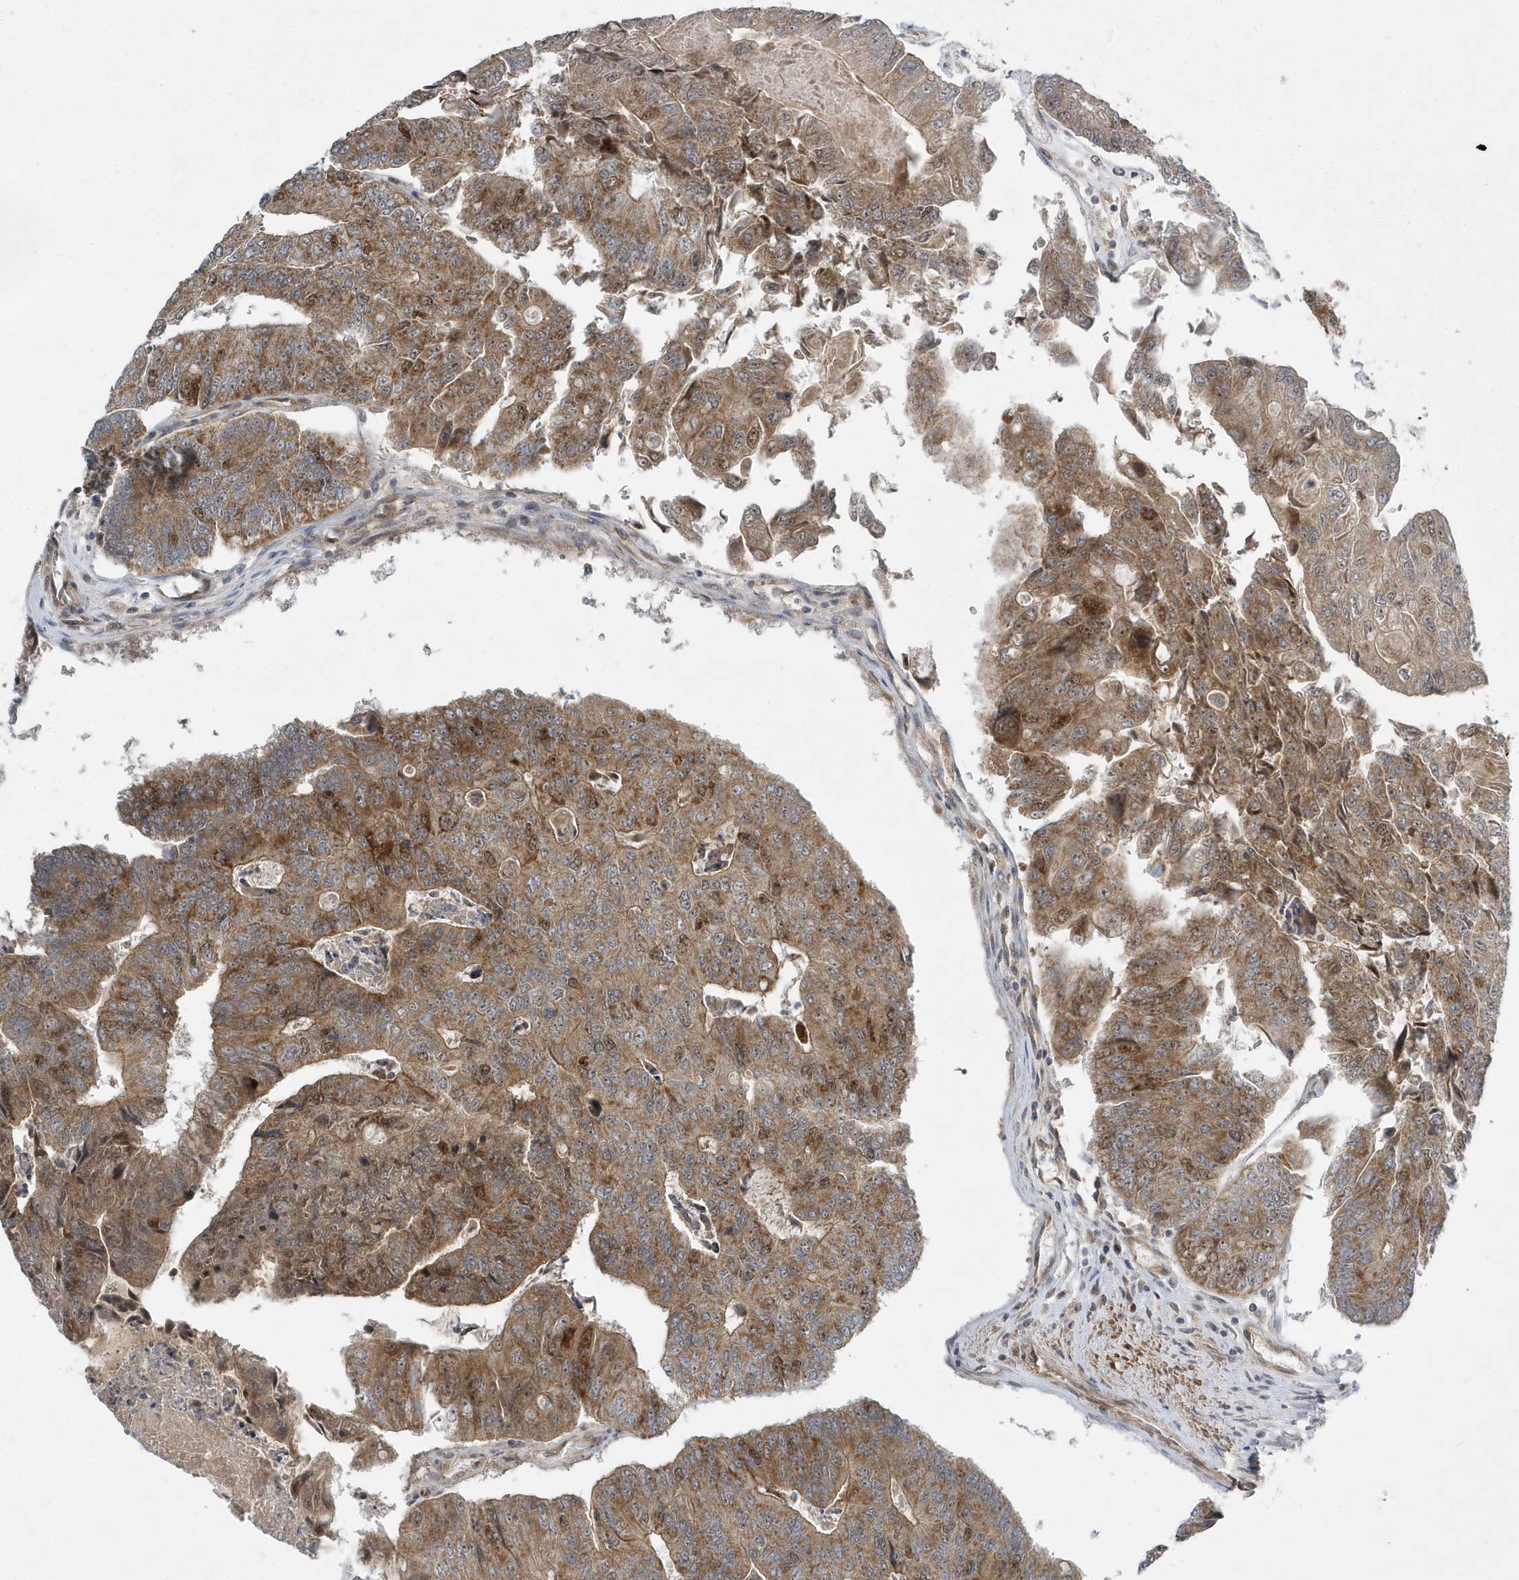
{"staining": {"intensity": "moderate", "quantity": ">75%", "location": "cytoplasmic/membranous,nuclear"}, "tissue": "colorectal cancer", "cell_type": "Tumor cells", "image_type": "cancer", "snomed": [{"axis": "morphology", "description": "Adenocarcinoma, NOS"}, {"axis": "topography", "description": "Colon"}], "caption": "Colorectal adenocarcinoma stained with a brown dye displays moderate cytoplasmic/membranous and nuclear positive staining in about >75% of tumor cells.", "gene": "MXI1", "patient": {"sex": "female", "age": 67}}